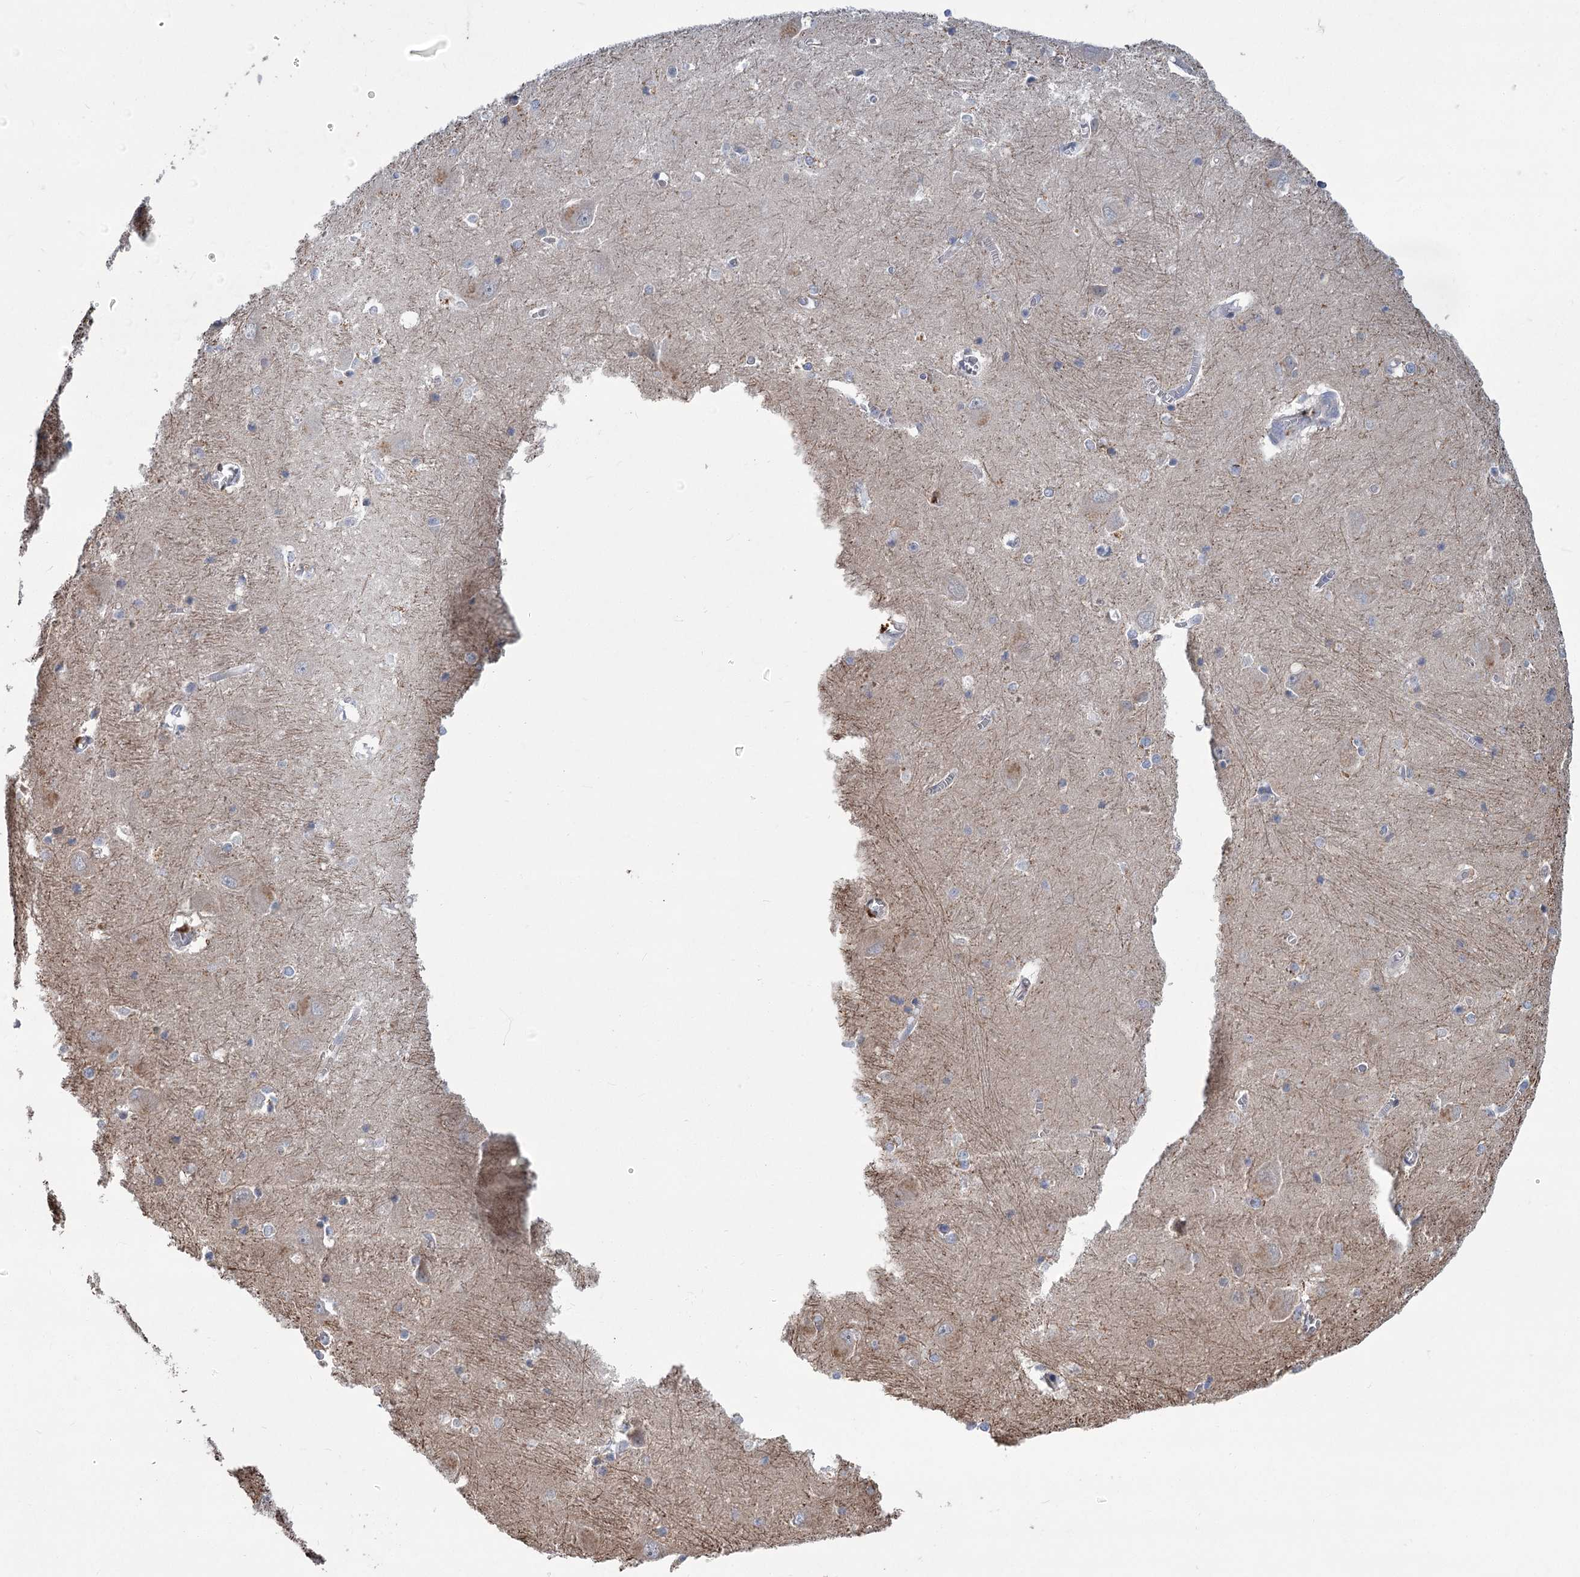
{"staining": {"intensity": "negative", "quantity": "none", "location": "none"}, "tissue": "caudate", "cell_type": "Glial cells", "image_type": "normal", "snomed": [{"axis": "morphology", "description": "Normal tissue, NOS"}, {"axis": "topography", "description": "Lateral ventricle wall"}], "caption": "DAB immunohistochemical staining of normal human caudate shows no significant positivity in glial cells. The staining is performed using DAB (3,3'-diaminobenzidine) brown chromogen with nuclei counter-stained in using hematoxylin.", "gene": "GCNT4", "patient": {"sex": "male", "age": 37}}